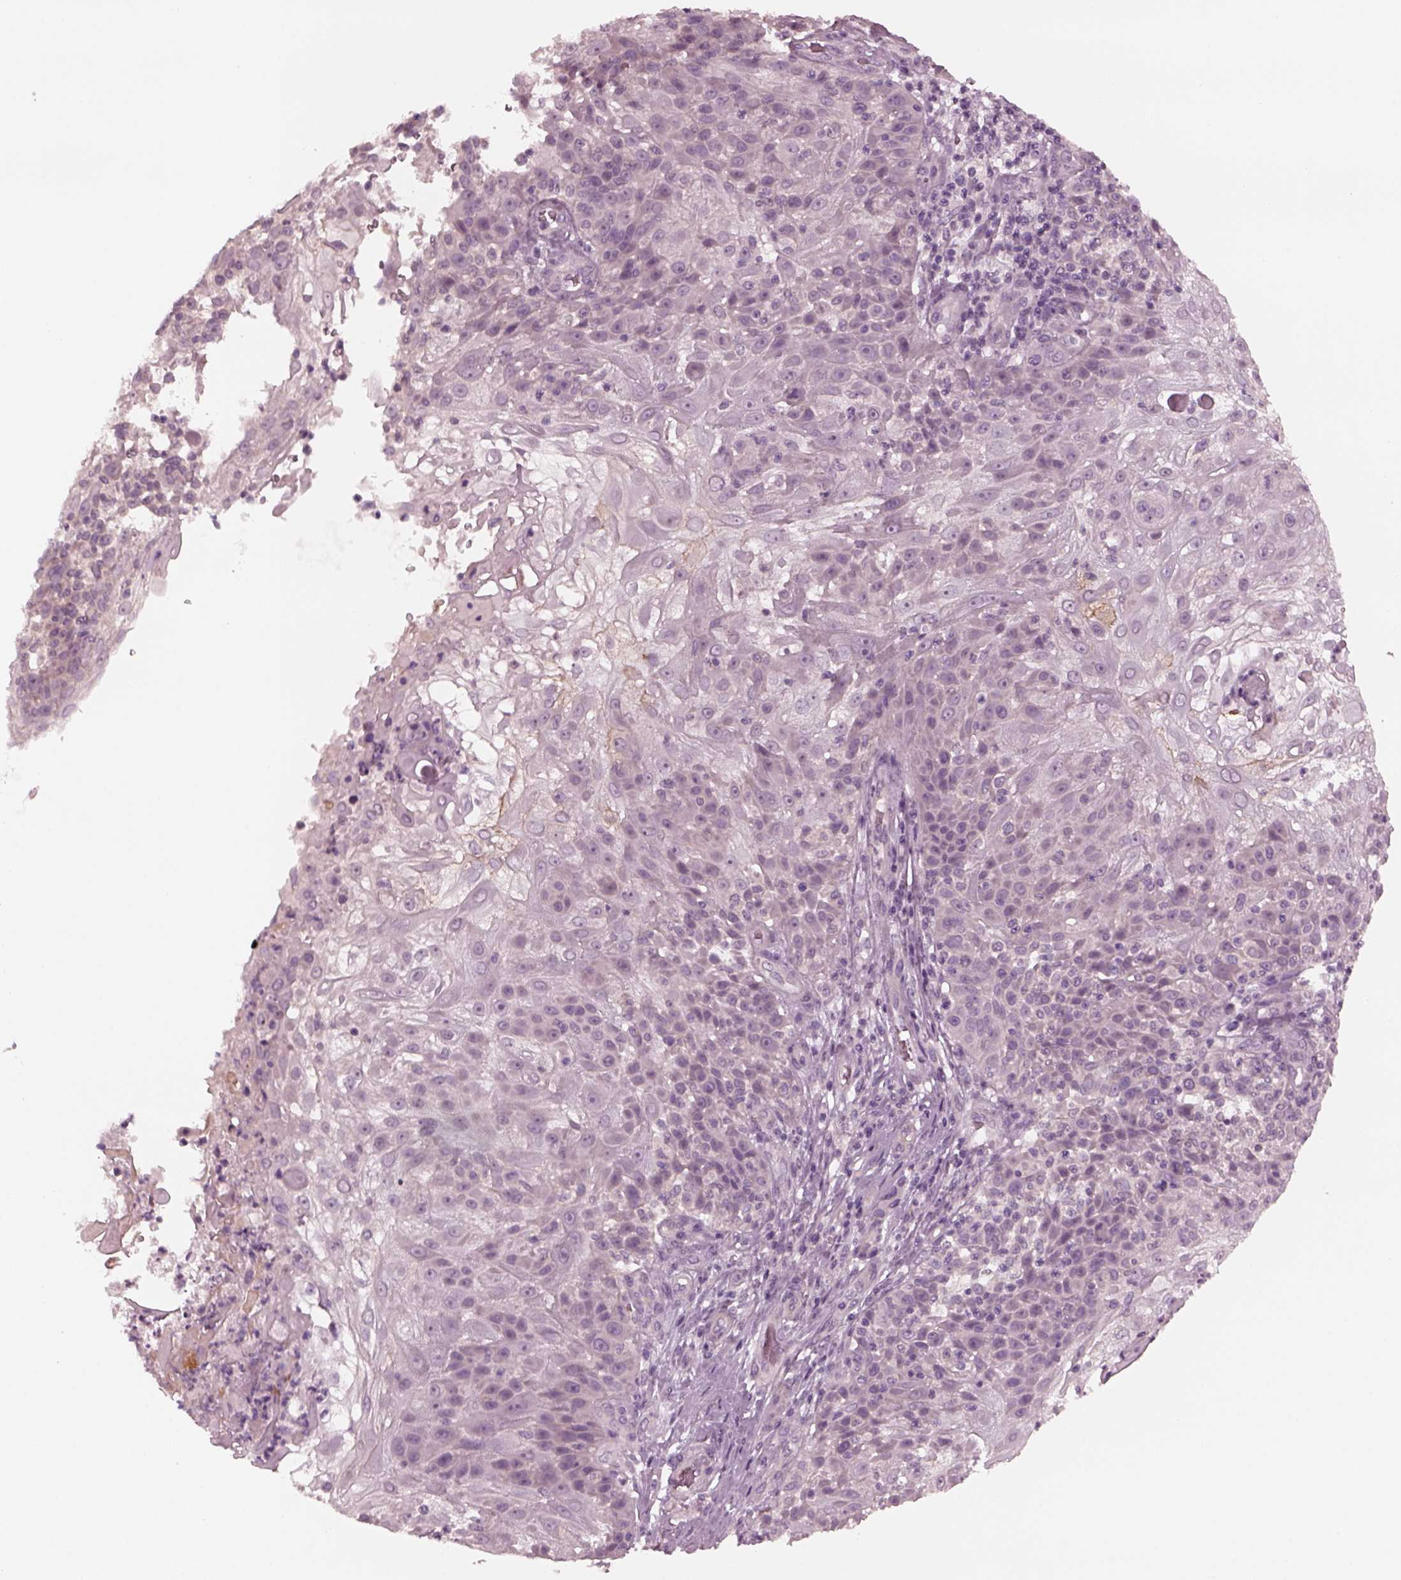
{"staining": {"intensity": "negative", "quantity": "none", "location": "none"}, "tissue": "skin cancer", "cell_type": "Tumor cells", "image_type": "cancer", "snomed": [{"axis": "morphology", "description": "Normal tissue, NOS"}, {"axis": "morphology", "description": "Squamous cell carcinoma, NOS"}, {"axis": "topography", "description": "Skin"}], "caption": "IHC photomicrograph of neoplastic tissue: human skin cancer stained with DAB (3,3'-diaminobenzidine) demonstrates no significant protein staining in tumor cells.", "gene": "YY2", "patient": {"sex": "female", "age": 83}}